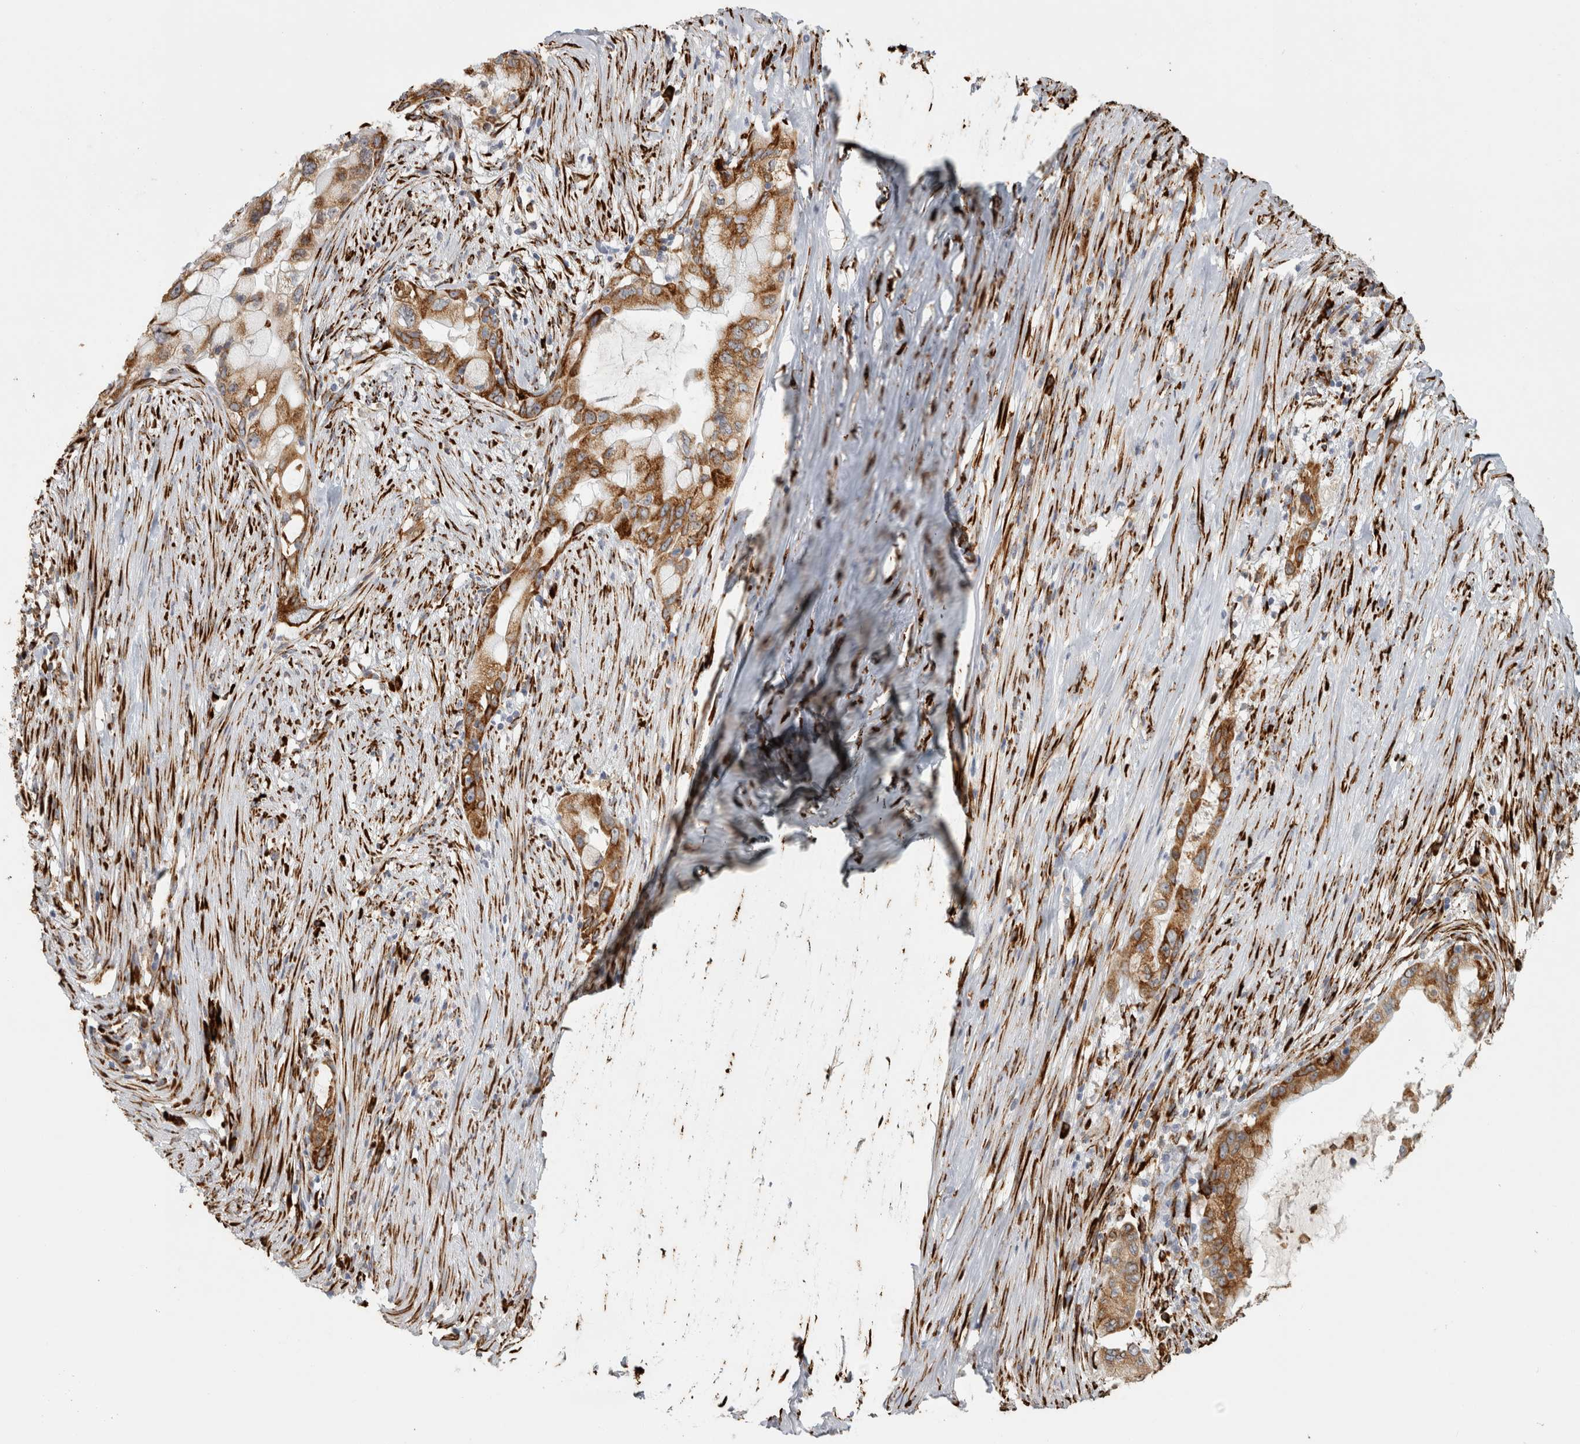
{"staining": {"intensity": "strong", "quantity": ">75%", "location": "cytoplasmic/membranous"}, "tissue": "pancreatic cancer", "cell_type": "Tumor cells", "image_type": "cancer", "snomed": [{"axis": "morphology", "description": "Adenocarcinoma, NOS"}, {"axis": "topography", "description": "Pancreas"}], "caption": "Pancreatic cancer (adenocarcinoma) stained with a protein marker exhibits strong staining in tumor cells.", "gene": "OSTN", "patient": {"sex": "male", "age": 53}}